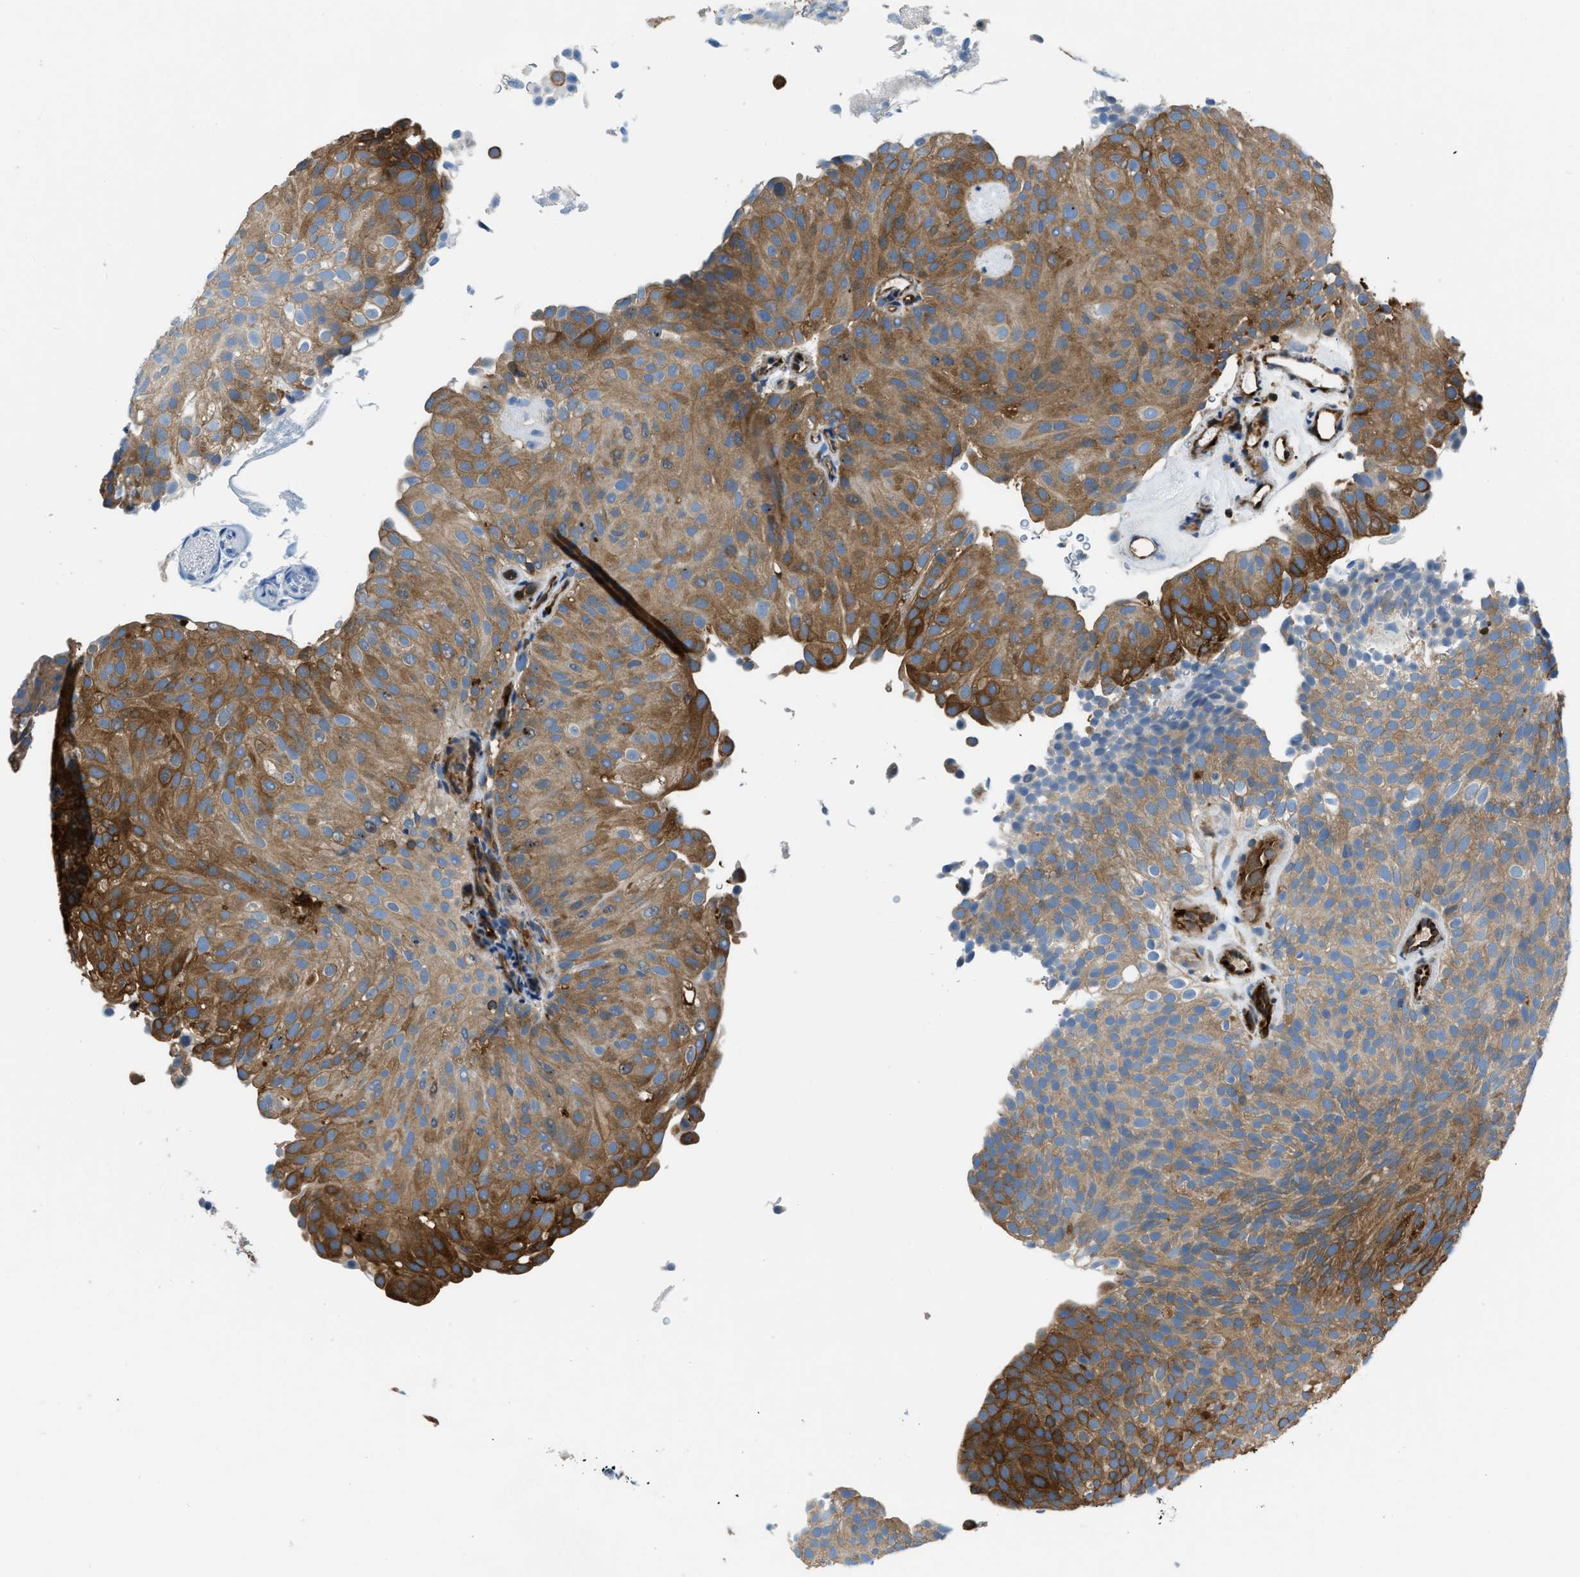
{"staining": {"intensity": "strong", "quantity": "25%-75%", "location": "cytoplasmic/membranous"}, "tissue": "urothelial cancer", "cell_type": "Tumor cells", "image_type": "cancer", "snomed": [{"axis": "morphology", "description": "Urothelial carcinoma, Low grade"}, {"axis": "topography", "description": "Urinary bladder"}], "caption": "Urothelial carcinoma (low-grade) stained with immunohistochemistry (IHC) reveals strong cytoplasmic/membranous positivity in about 25%-75% of tumor cells.", "gene": "PFKP", "patient": {"sex": "male", "age": 78}}